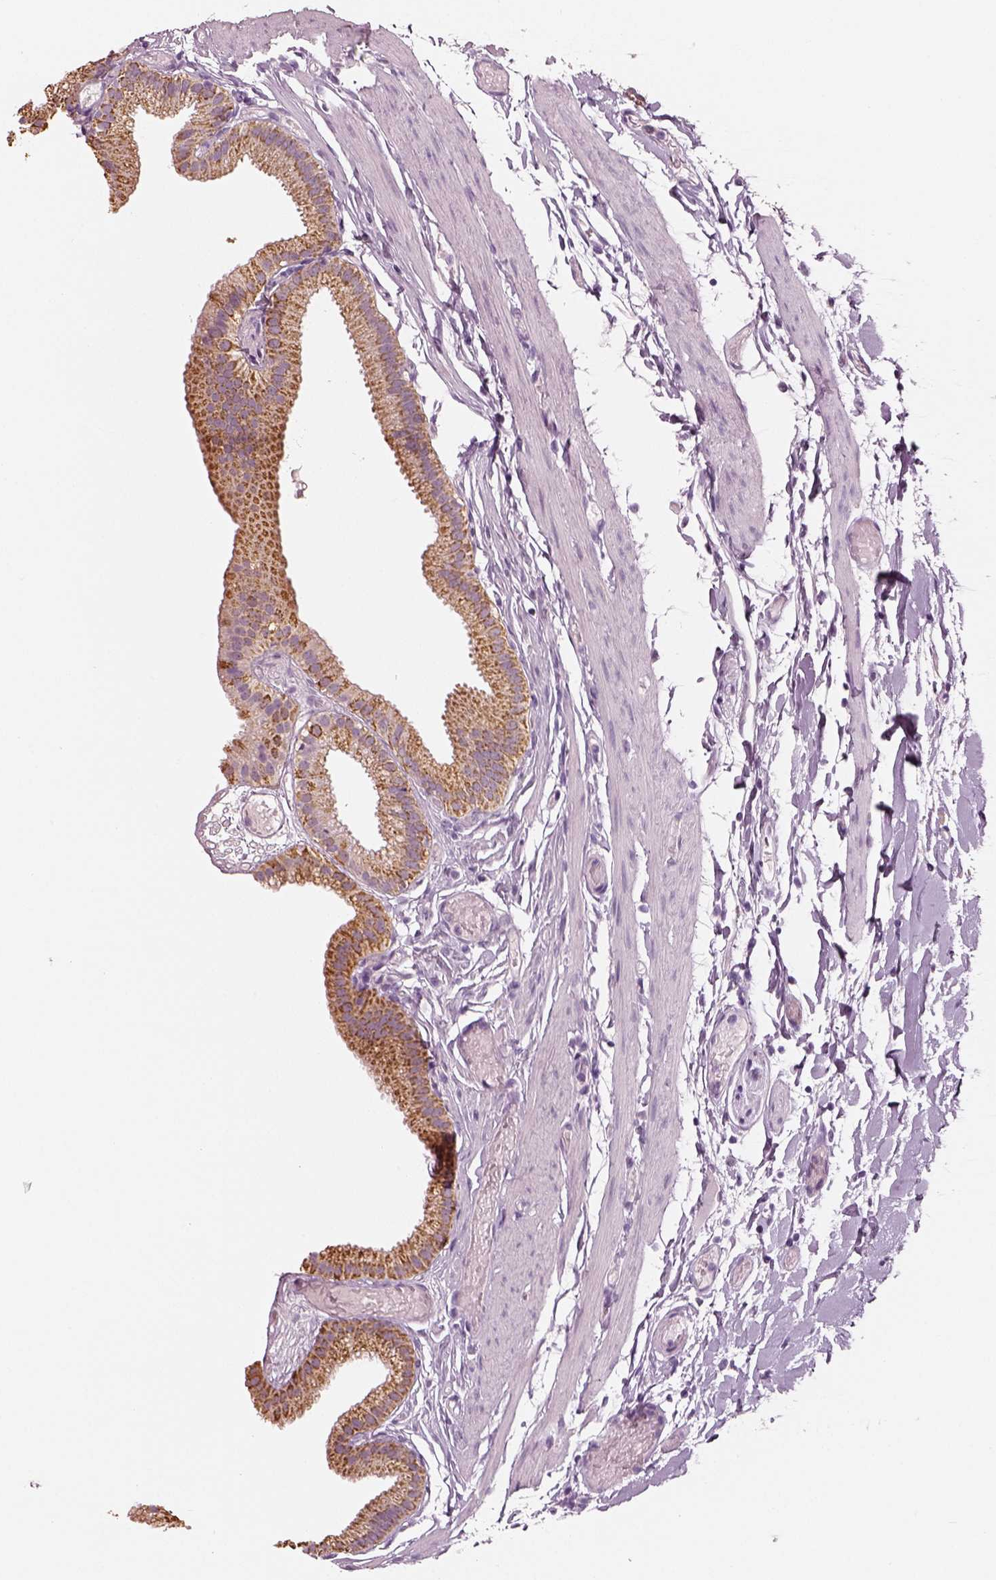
{"staining": {"intensity": "strong", "quantity": ">75%", "location": "cytoplasmic/membranous"}, "tissue": "gallbladder", "cell_type": "Glandular cells", "image_type": "normal", "snomed": [{"axis": "morphology", "description": "Normal tissue, NOS"}, {"axis": "topography", "description": "Gallbladder"}], "caption": "The immunohistochemical stain labels strong cytoplasmic/membranous positivity in glandular cells of unremarkable gallbladder. (Stains: DAB in brown, nuclei in blue, Microscopy: brightfield microscopy at high magnification).", "gene": "ELSPBP1", "patient": {"sex": "female", "age": 45}}